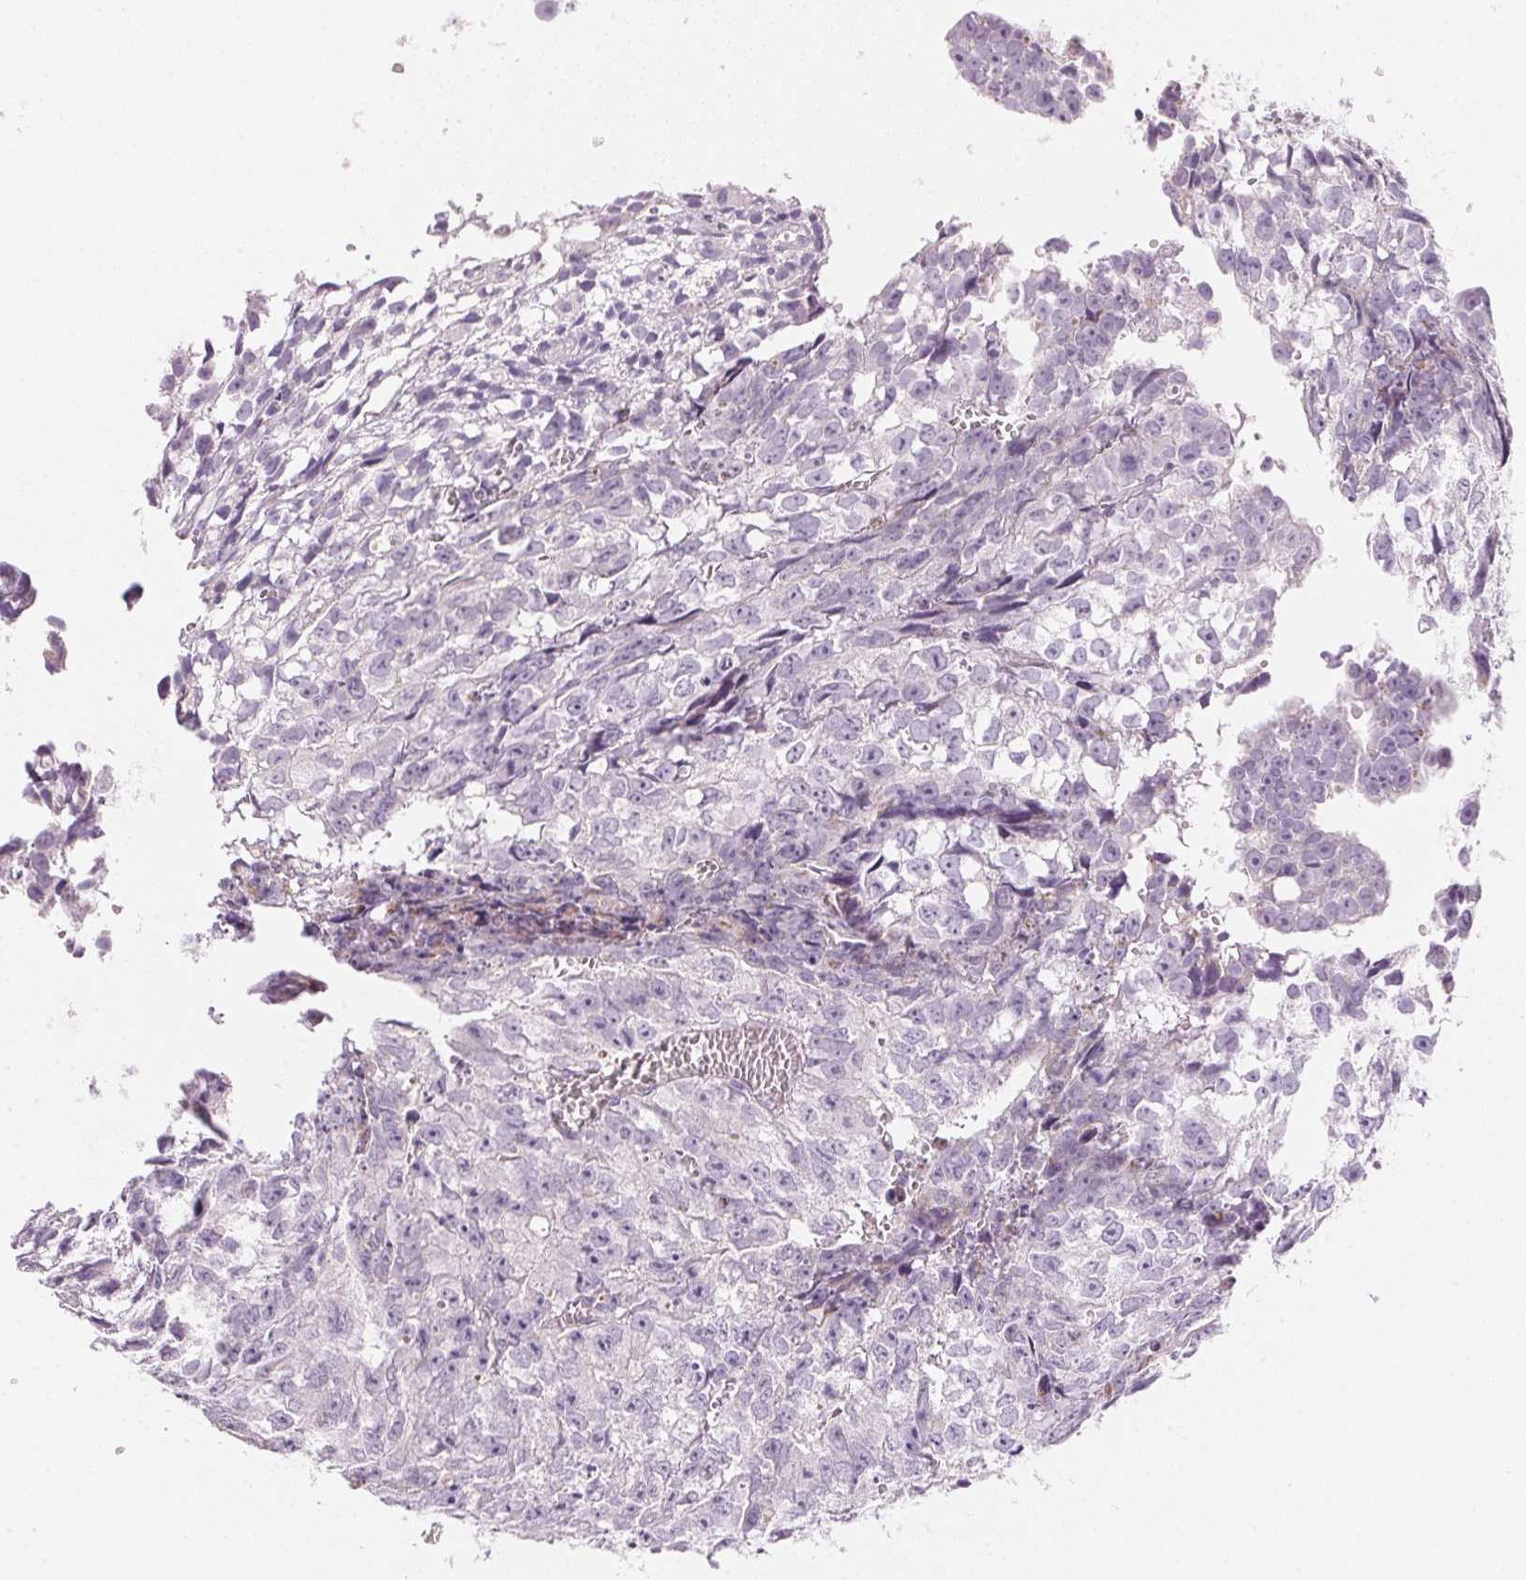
{"staining": {"intensity": "negative", "quantity": "none", "location": "none"}, "tissue": "testis cancer", "cell_type": "Tumor cells", "image_type": "cancer", "snomed": [{"axis": "morphology", "description": "Carcinoma, Embryonal, NOS"}, {"axis": "morphology", "description": "Teratoma, malignant, NOS"}, {"axis": "topography", "description": "Testis"}], "caption": "This is a micrograph of immunohistochemistry staining of testis cancer (embryonal carcinoma), which shows no expression in tumor cells. (DAB (3,3'-diaminobenzidine) immunohistochemistry (IHC), high magnification).", "gene": "CYP11B1", "patient": {"sex": "male", "age": 24}}